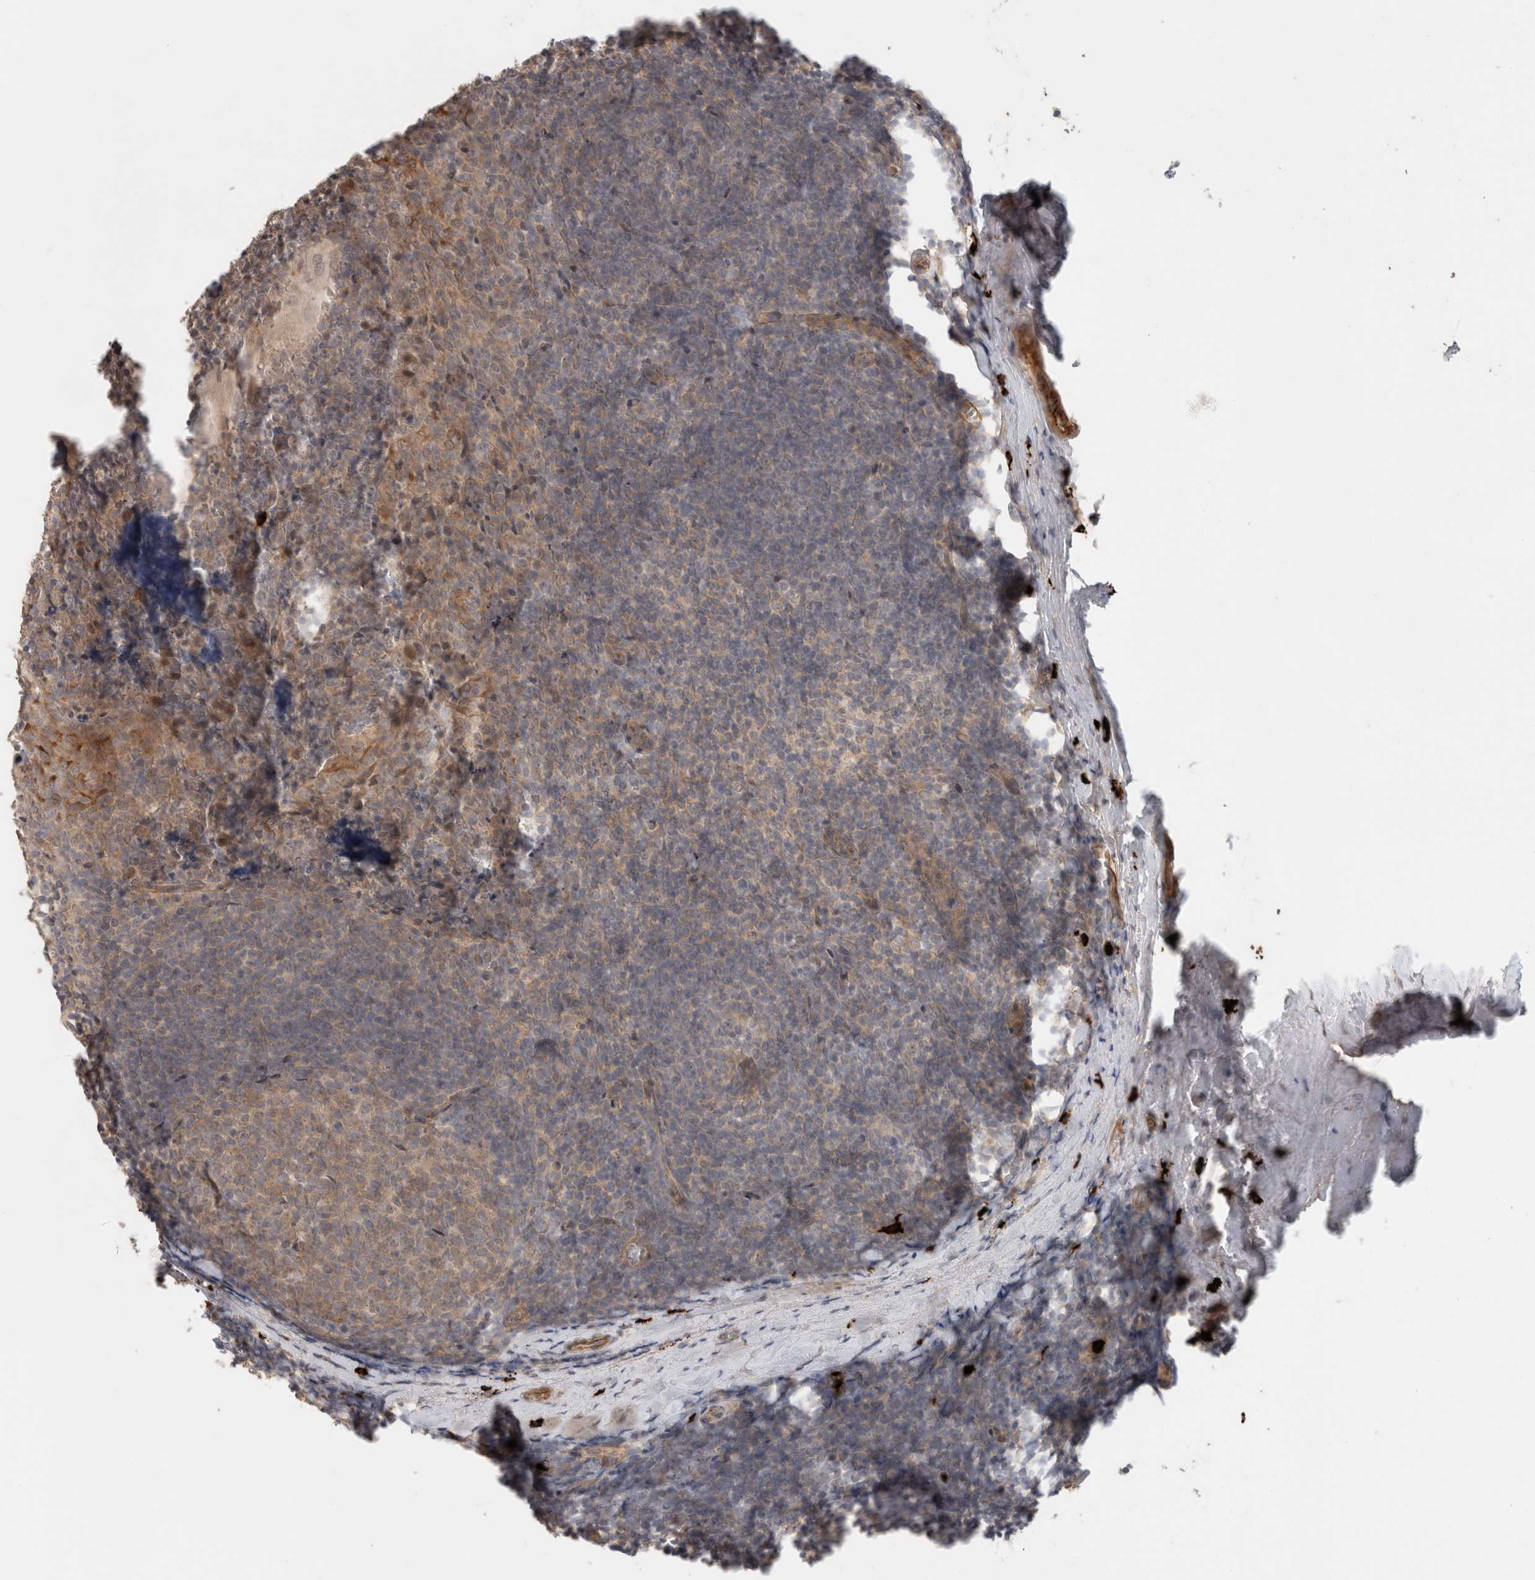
{"staining": {"intensity": "moderate", "quantity": ">75%", "location": "cytoplasmic/membranous"}, "tissue": "tonsil", "cell_type": "Germinal center cells", "image_type": "normal", "snomed": [{"axis": "morphology", "description": "Normal tissue, NOS"}, {"axis": "topography", "description": "Tonsil"}], "caption": "Immunohistochemistry (IHC) (DAB (3,3'-diaminobenzidine)) staining of benign tonsil exhibits moderate cytoplasmic/membranous protein expression in about >75% of germinal center cells.", "gene": "HSPG2", "patient": {"sex": "male", "age": 37}}